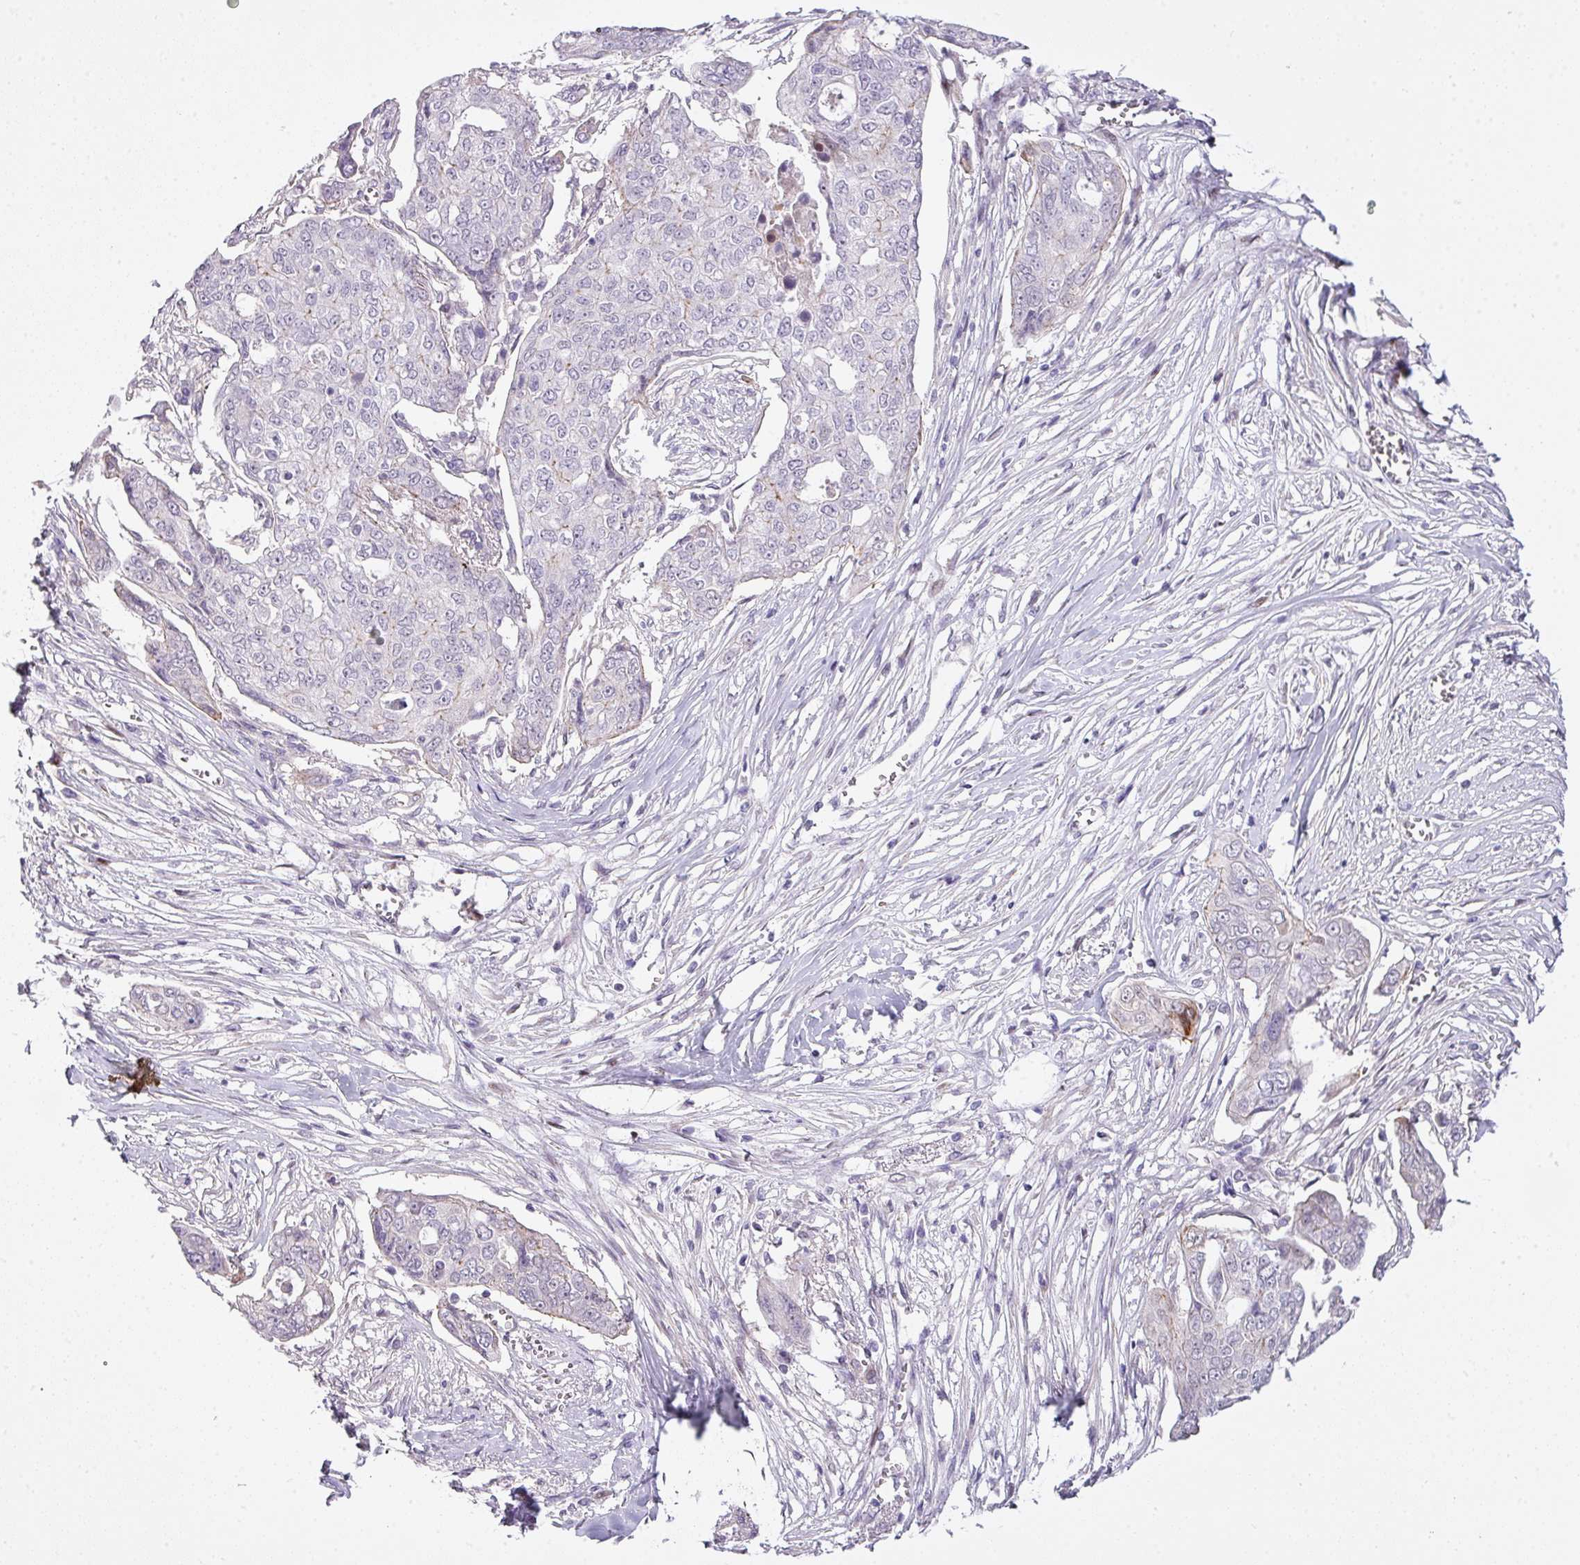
{"staining": {"intensity": "negative", "quantity": "none", "location": "none"}, "tissue": "ovarian cancer", "cell_type": "Tumor cells", "image_type": "cancer", "snomed": [{"axis": "morphology", "description": "Carcinoma, endometroid"}, {"axis": "topography", "description": "Ovary"}], "caption": "Protein analysis of ovarian cancer reveals no significant positivity in tumor cells.", "gene": "ZNF688", "patient": {"sex": "female", "age": 70}}